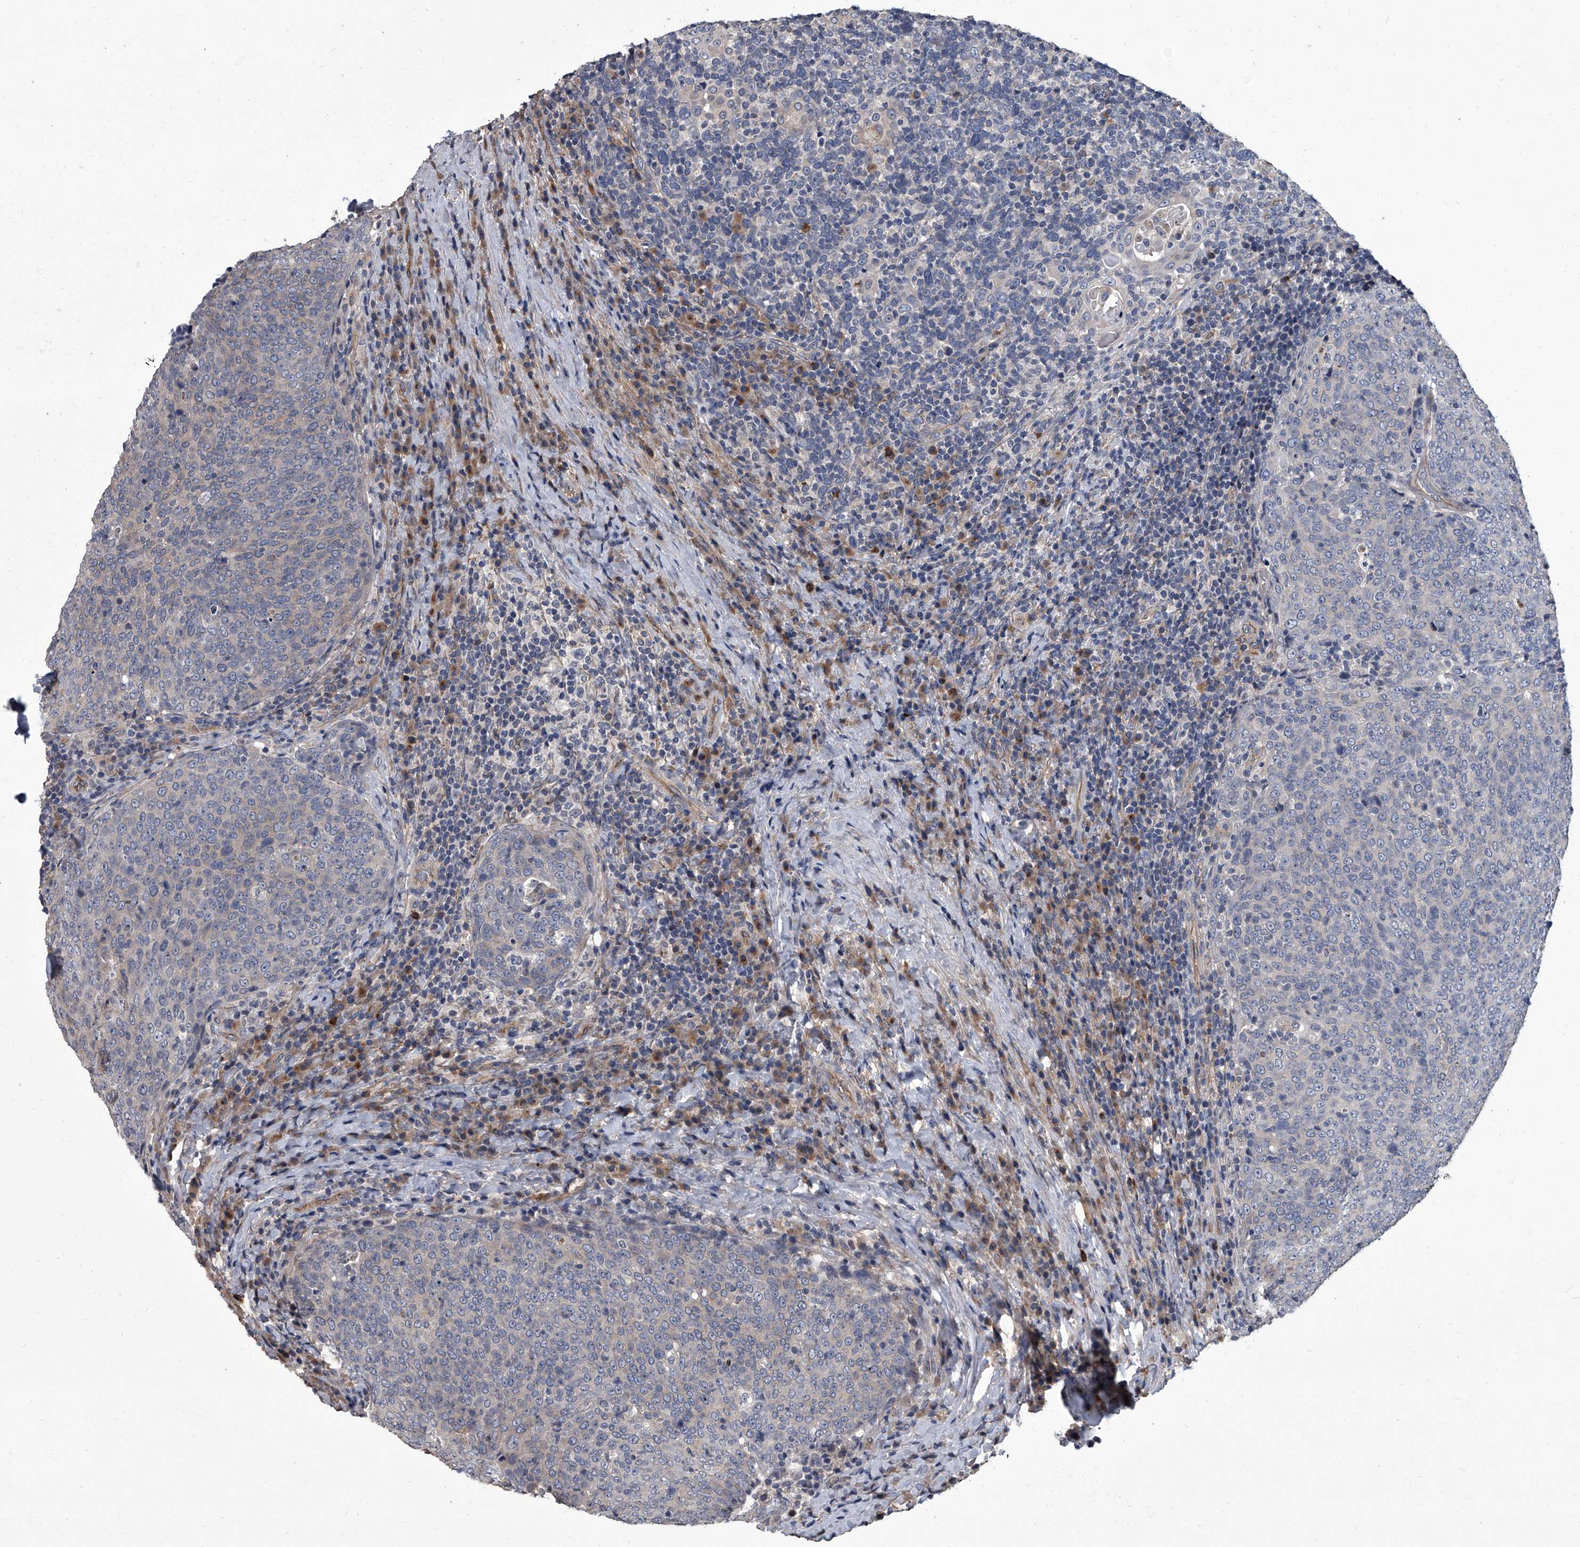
{"staining": {"intensity": "negative", "quantity": "none", "location": "none"}, "tissue": "head and neck cancer", "cell_type": "Tumor cells", "image_type": "cancer", "snomed": [{"axis": "morphology", "description": "Squamous cell carcinoma, NOS"}, {"axis": "morphology", "description": "Squamous cell carcinoma, metastatic, NOS"}, {"axis": "topography", "description": "Lymph node"}, {"axis": "topography", "description": "Head-Neck"}], "caption": "IHC photomicrograph of neoplastic tissue: head and neck cancer stained with DAB shows no significant protein staining in tumor cells.", "gene": "SIRT4", "patient": {"sex": "male", "age": 62}}